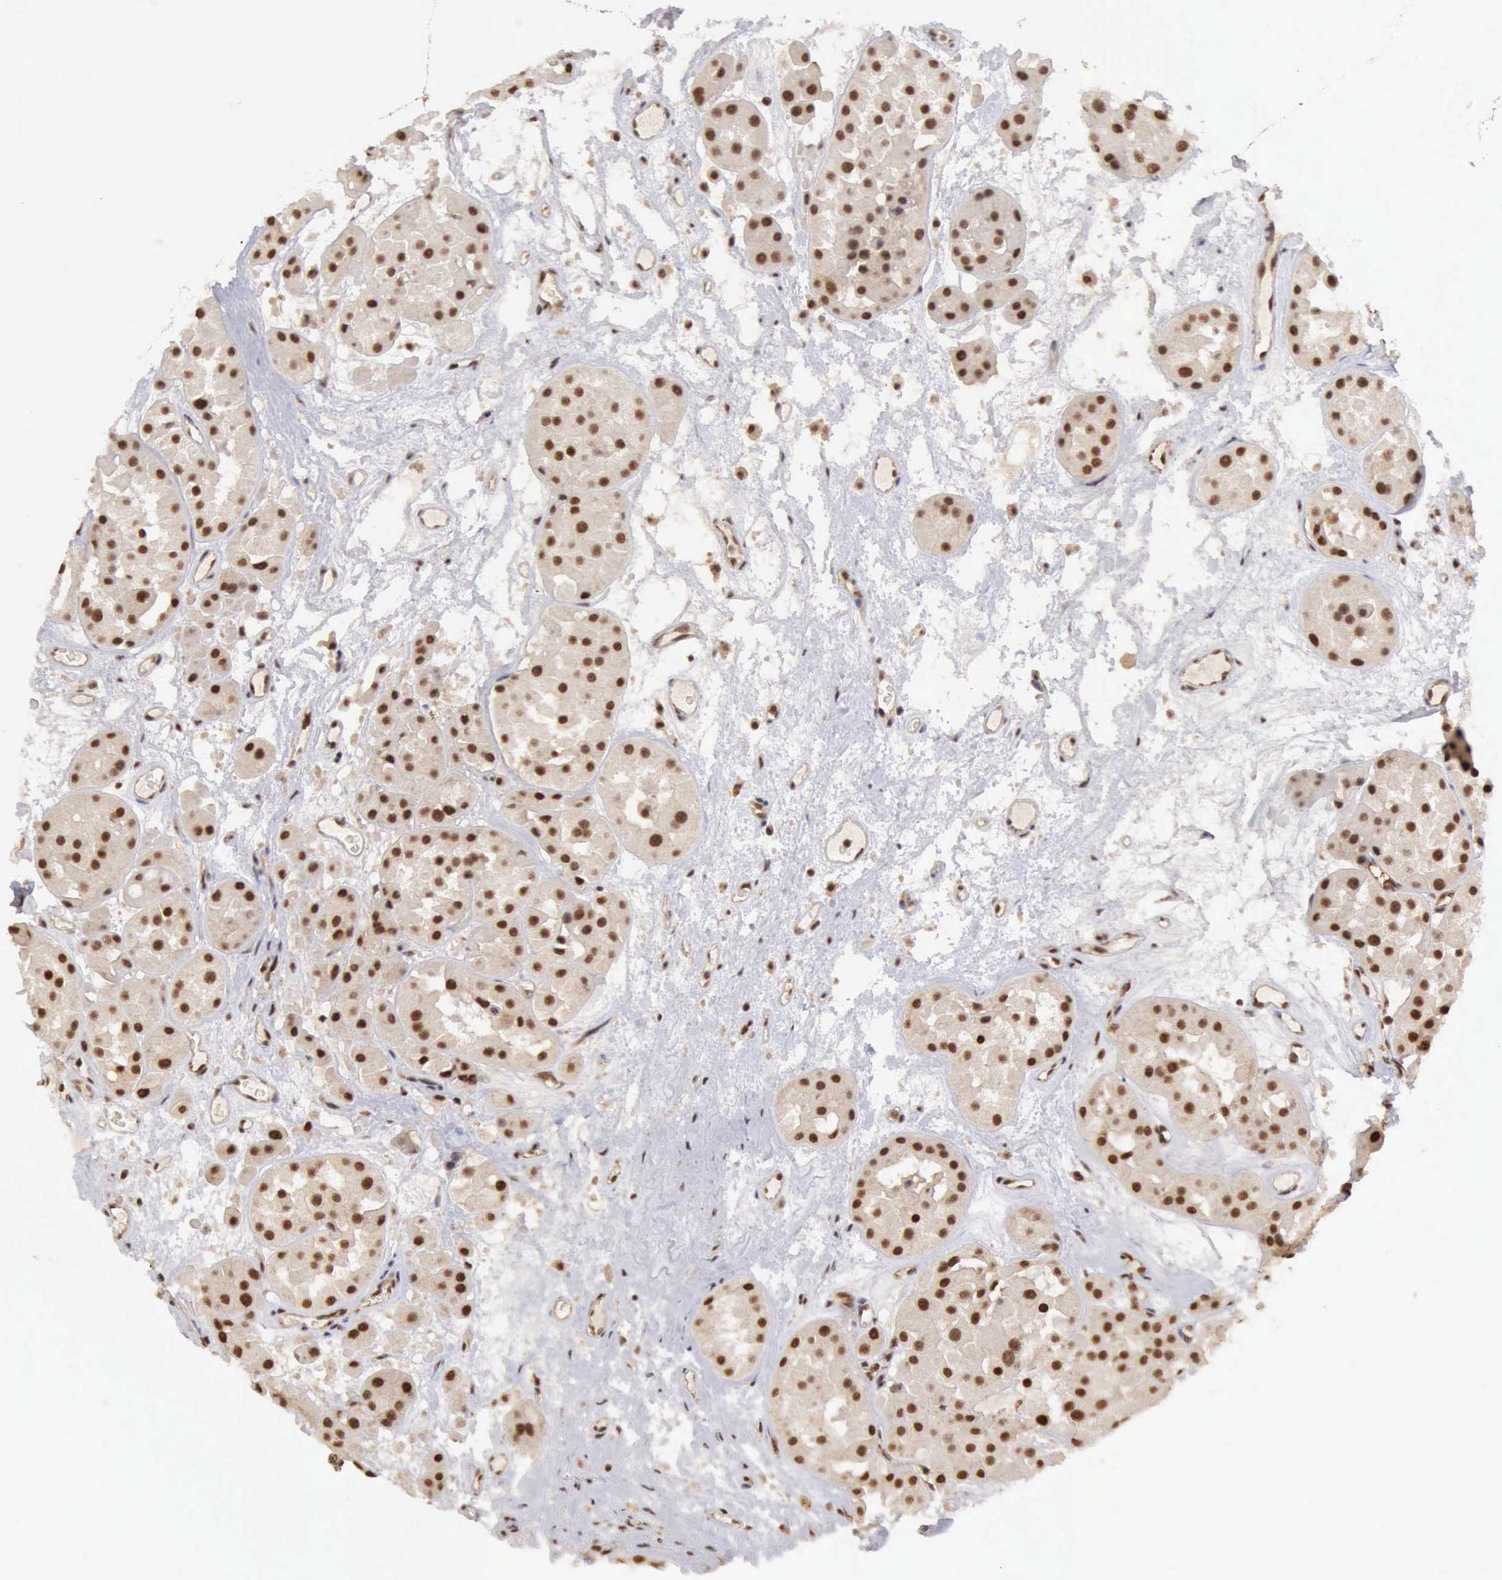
{"staining": {"intensity": "moderate", "quantity": ">75%", "location": "nuclear"}, "tissue": "renal cancer", "cell_type": "Tumor cells", "image_type": "cancer", "snomed": [{"axis": "morphology", "description": "Adenocarcinoma, uncertain malignant potential"}, {"axis": "topography", "description": "Kidney"}], "caption": "Immunohistochemistry (IHC) of human adenocarcinoma,  uncertain malignant potential (renal) reveals medium levels of moderate nuclear staining in about >75% of tumor cells. The staining was performed using DAB to visualize the protein expression in brown, while the nuclei were stained in blue with hematoxylin (Magnification: 20x).", "gene": "CDKN2A", "patient": {"sex": "male", "age": 63}}